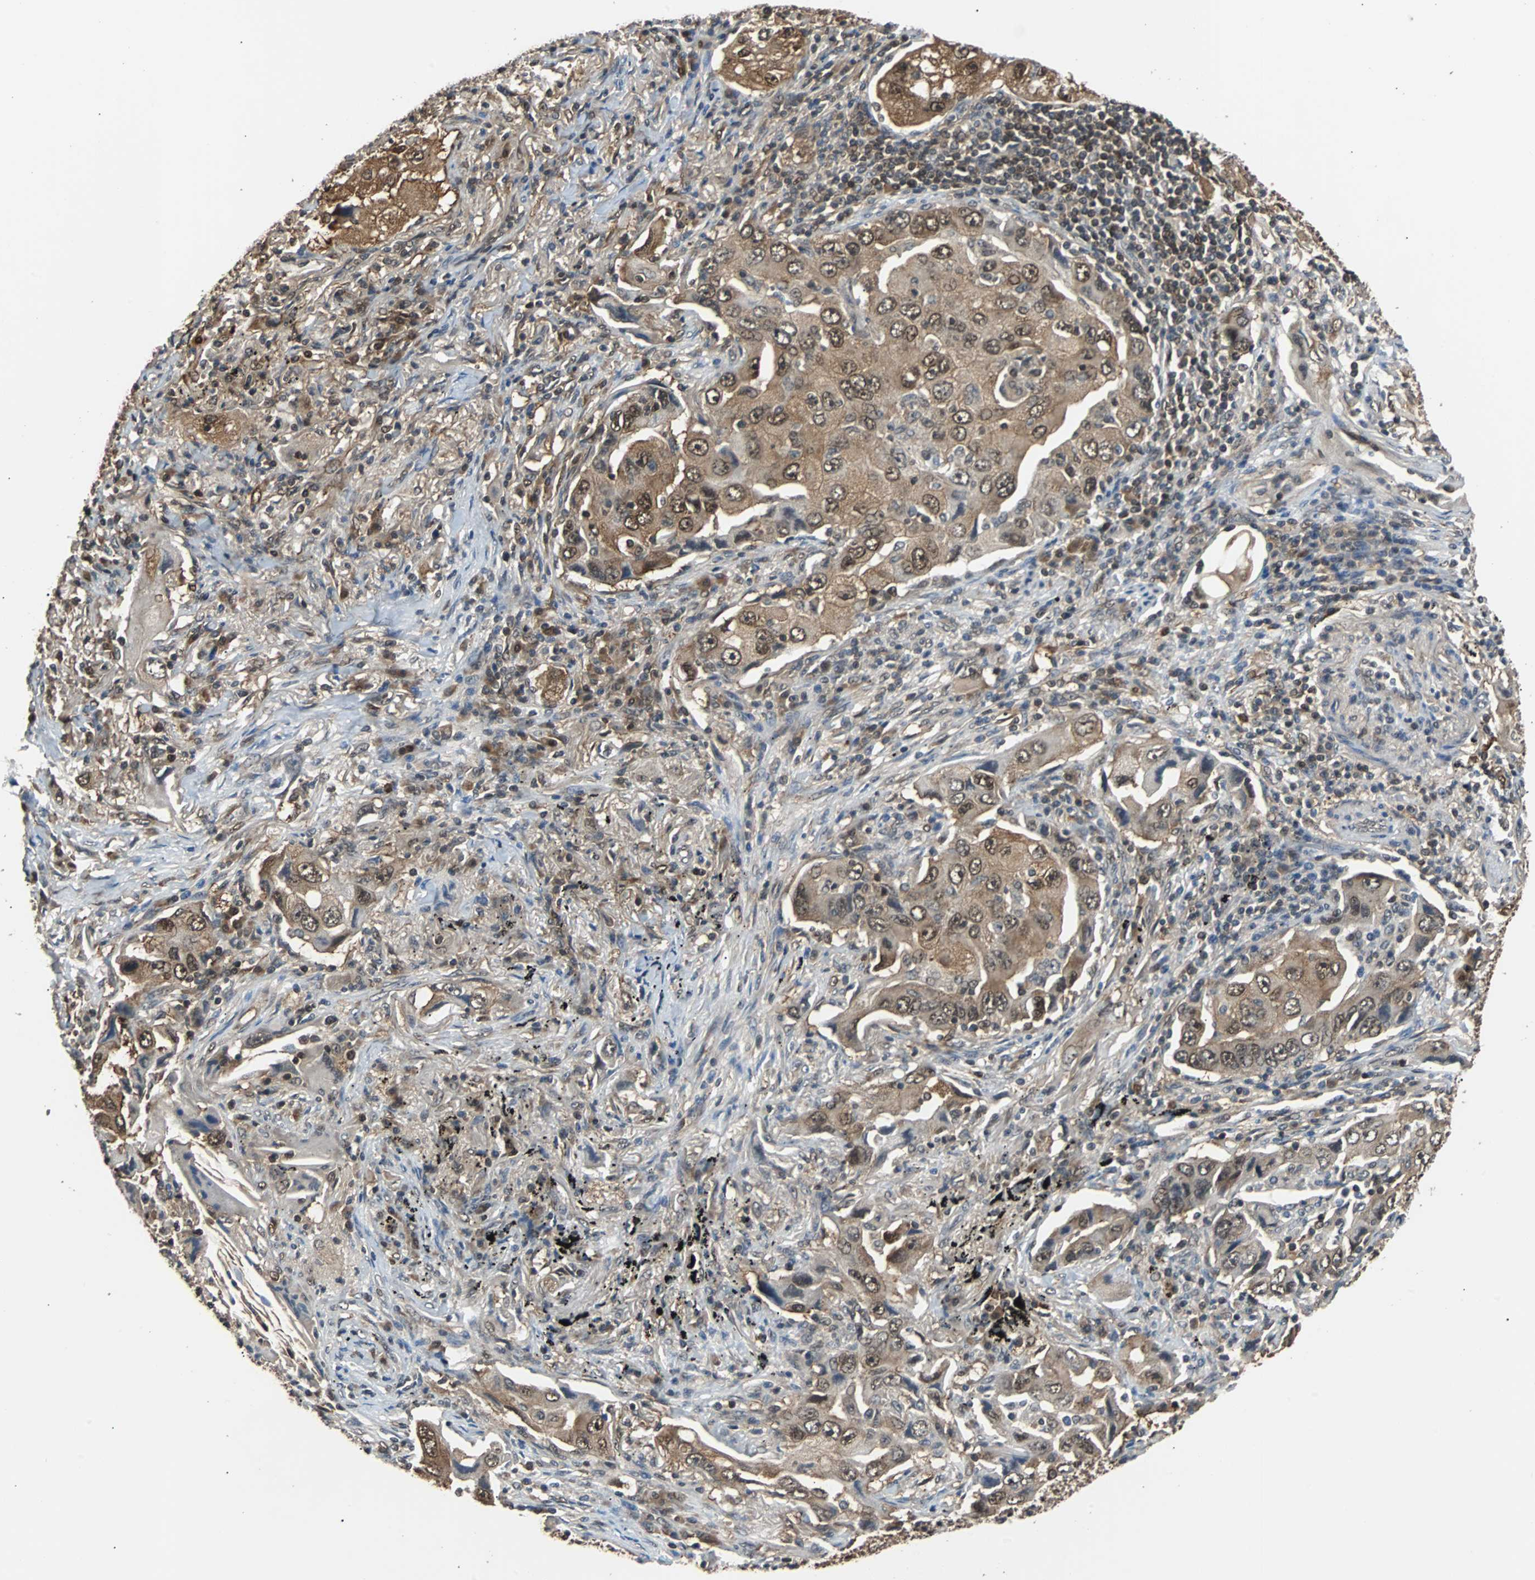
{"staining": {"intensity": "moderate", "quantity": ">75%", "location": "cytoplasmic/membranous,nuclear"}, "tissue": "lung cancer", "cell_type": "Tumor cells", "image_type": "cancer", "snomed": [{"axis": "morphology", "description": "Adenocarcinoma, NOS"}, {"axis": "topography", "description": "Lung"}], "caption": "The micrograph demonstrates immunohistochemical staining of lung adenocarcinoma. There is moderate cytoplasmic/membranous and nuclear positivity is appreciated in approximately >75% of tumor cells.", "gene": "PRDX6", "patient": {"sex": "female", "age": 65}}